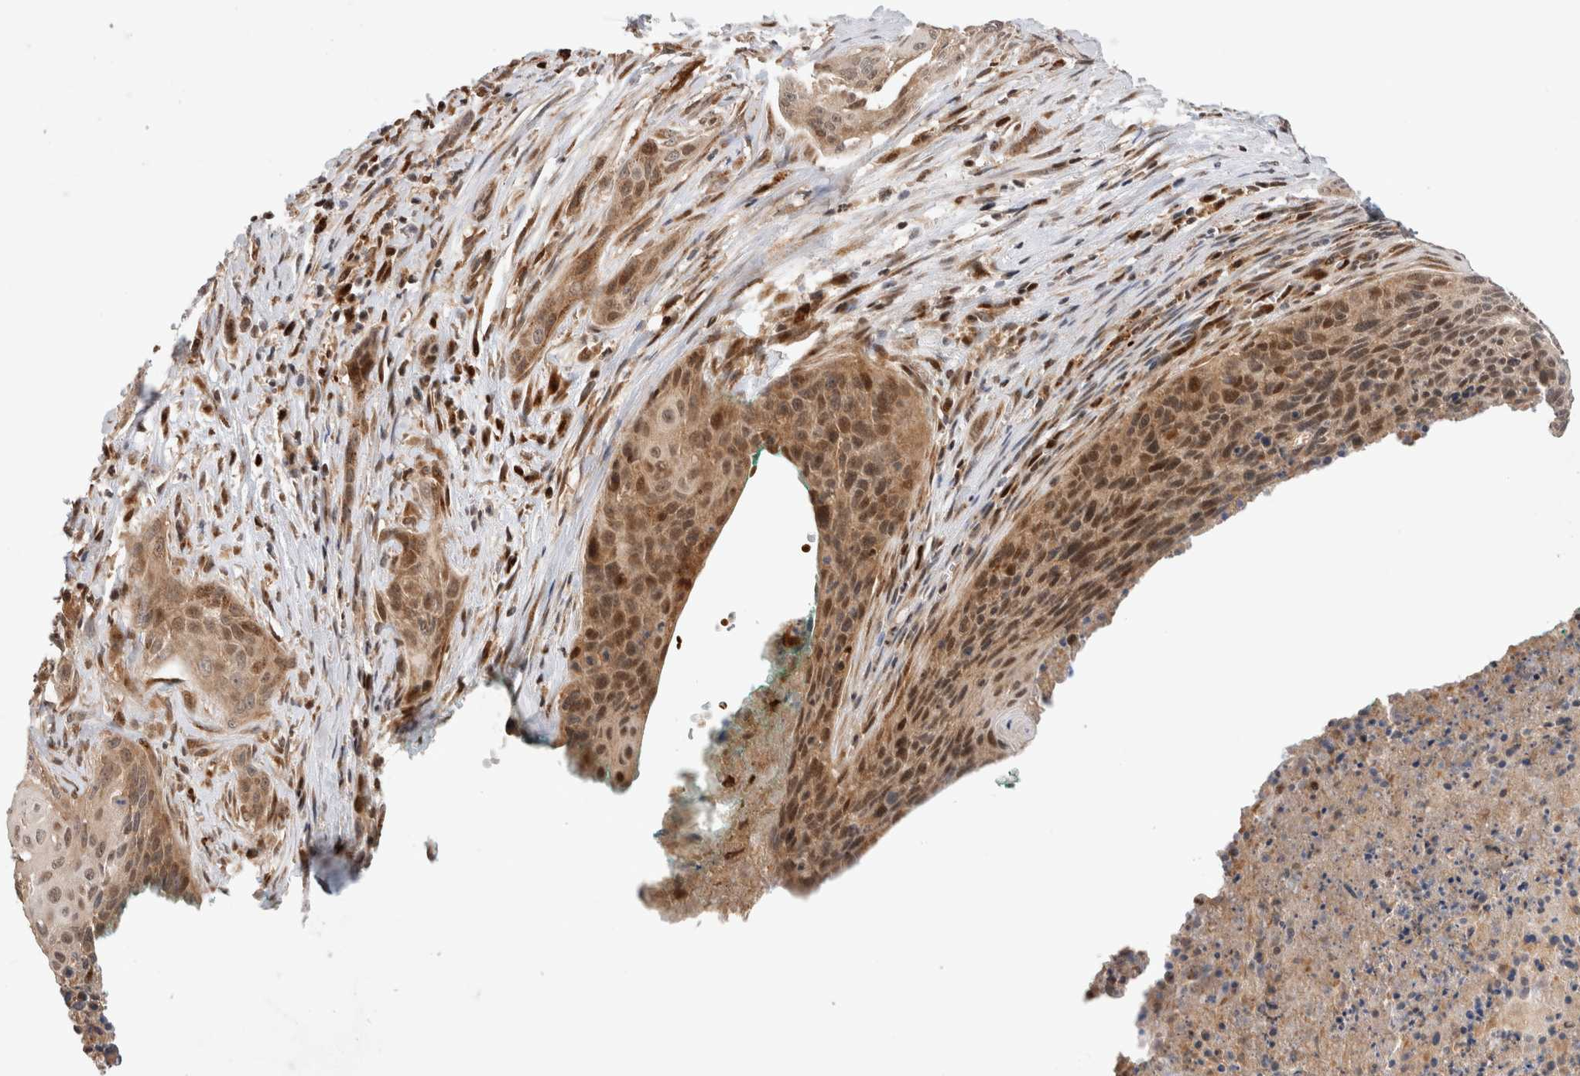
{"staining": {"intensity": "moderate", "quantity": "<25%", "location": "cytoplasmic/membranous,nuclear"}, "tissue": "cervical cancer", "cell_type": "Tumor cells", "image_type": "cancer", "snomed": [{"axis": "morphology", "description": "Squamous cell carcinoma, NOS"}, {"axis": "topography", "description": "Cervix"}], "caption": "Cervical cancer stained with DAB IHC exhibits low levels of moderate cytoplasmic/membranous and nuclear staining in approximately <25% of tumor cells.", "gene": "OTUD6B", "patient": {"sex": "female", "age": 55}}